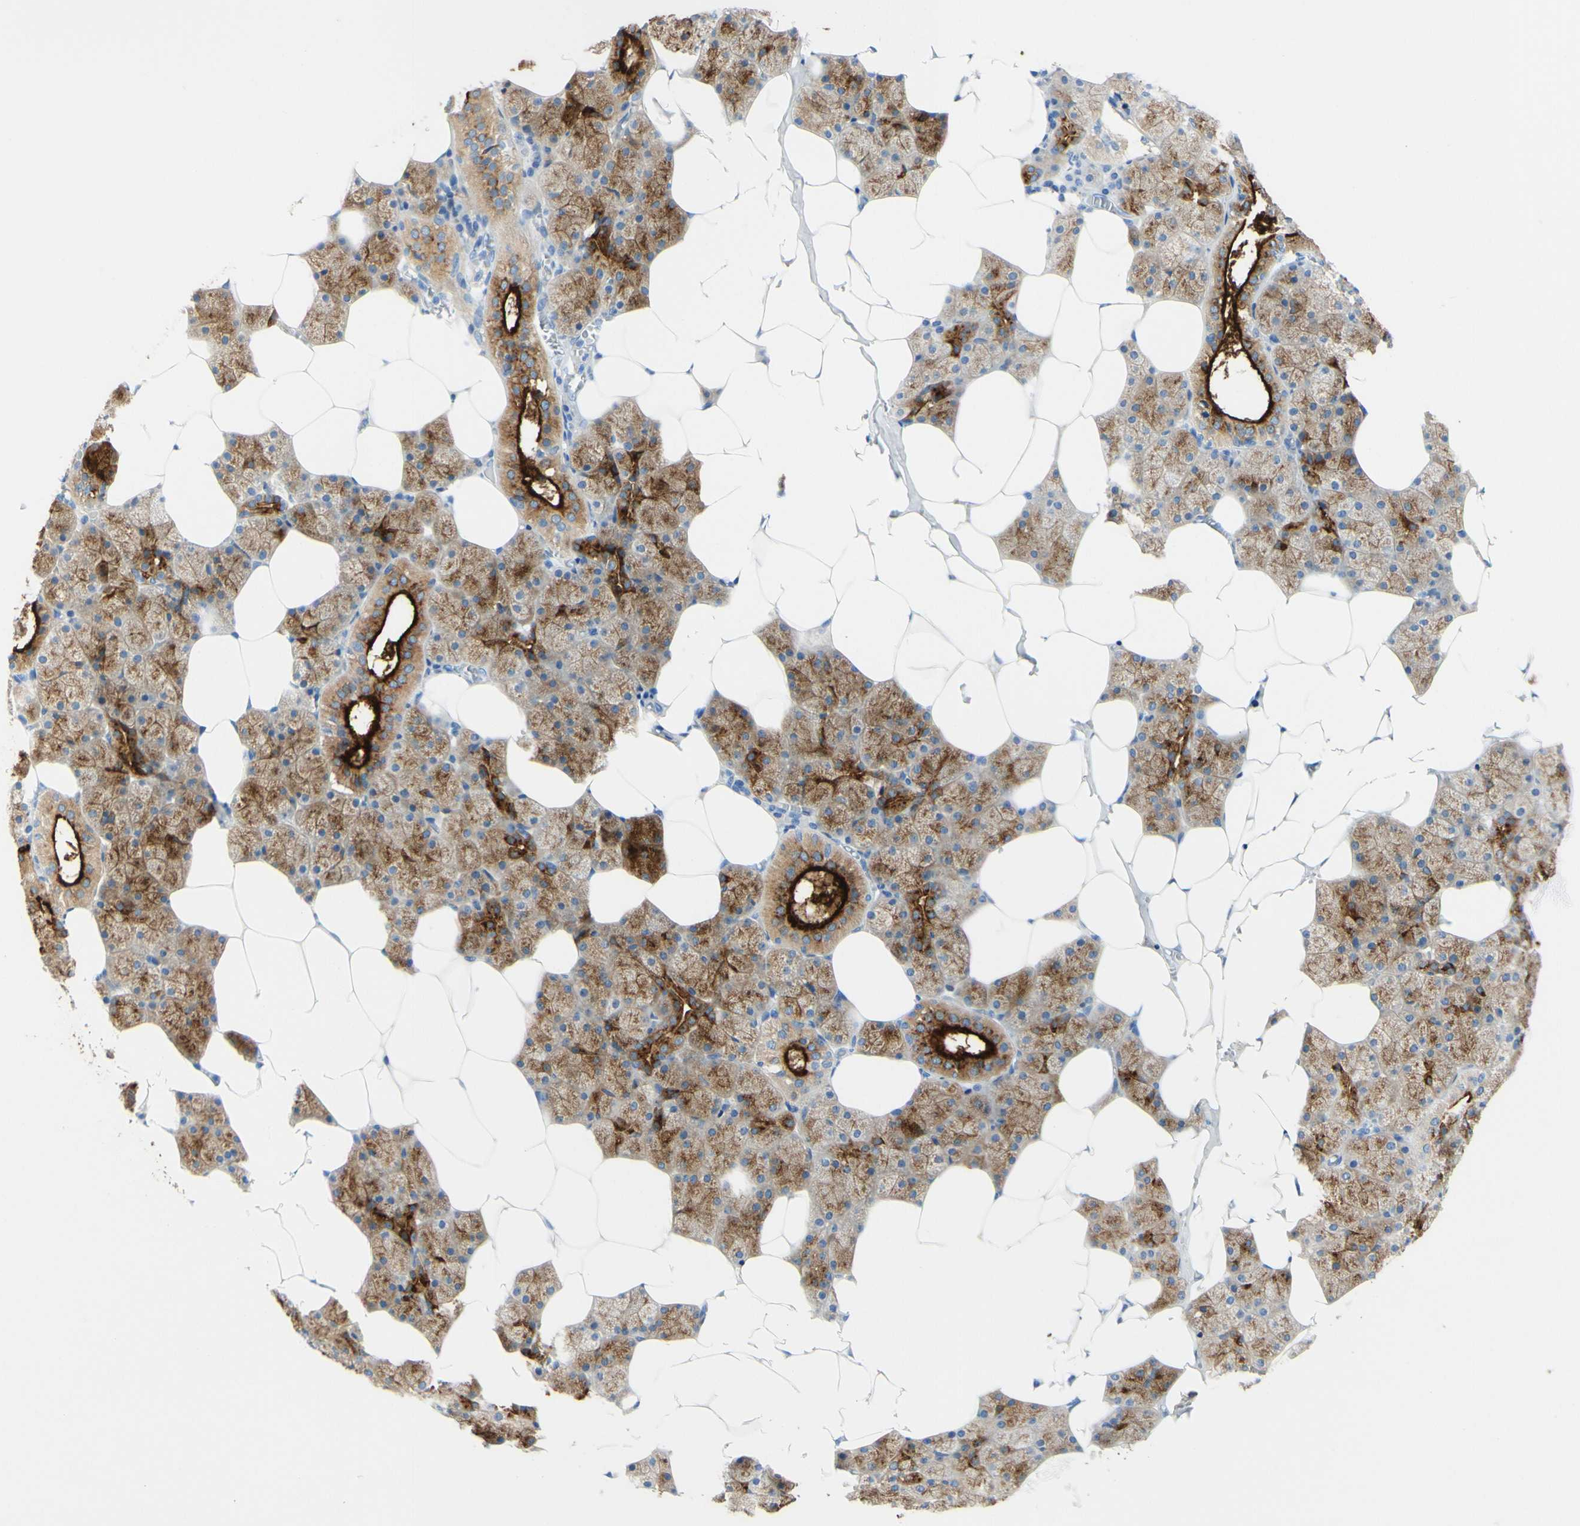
{"staining": {"intensity": "strong", "quantity": ">75%", "location": "cytoplasmic/membranous"}, "tissue": "salivary gland", "cell_type": "Glandular cells", "image_type": "normal", "snomed": [{"axis": "morphology", "description": "Normal tissue, NOS"}, {"axis": "topography", "description": "Salivary gland"}], "caption": "Protein positivity by immunohistochemistry reveals strong cytoplasmic/membranous positivity in approximately >75% of glandular cells in benign salivary gland.", "gene": "PIGR", "patient": {"sex": "male", "age": 62}}